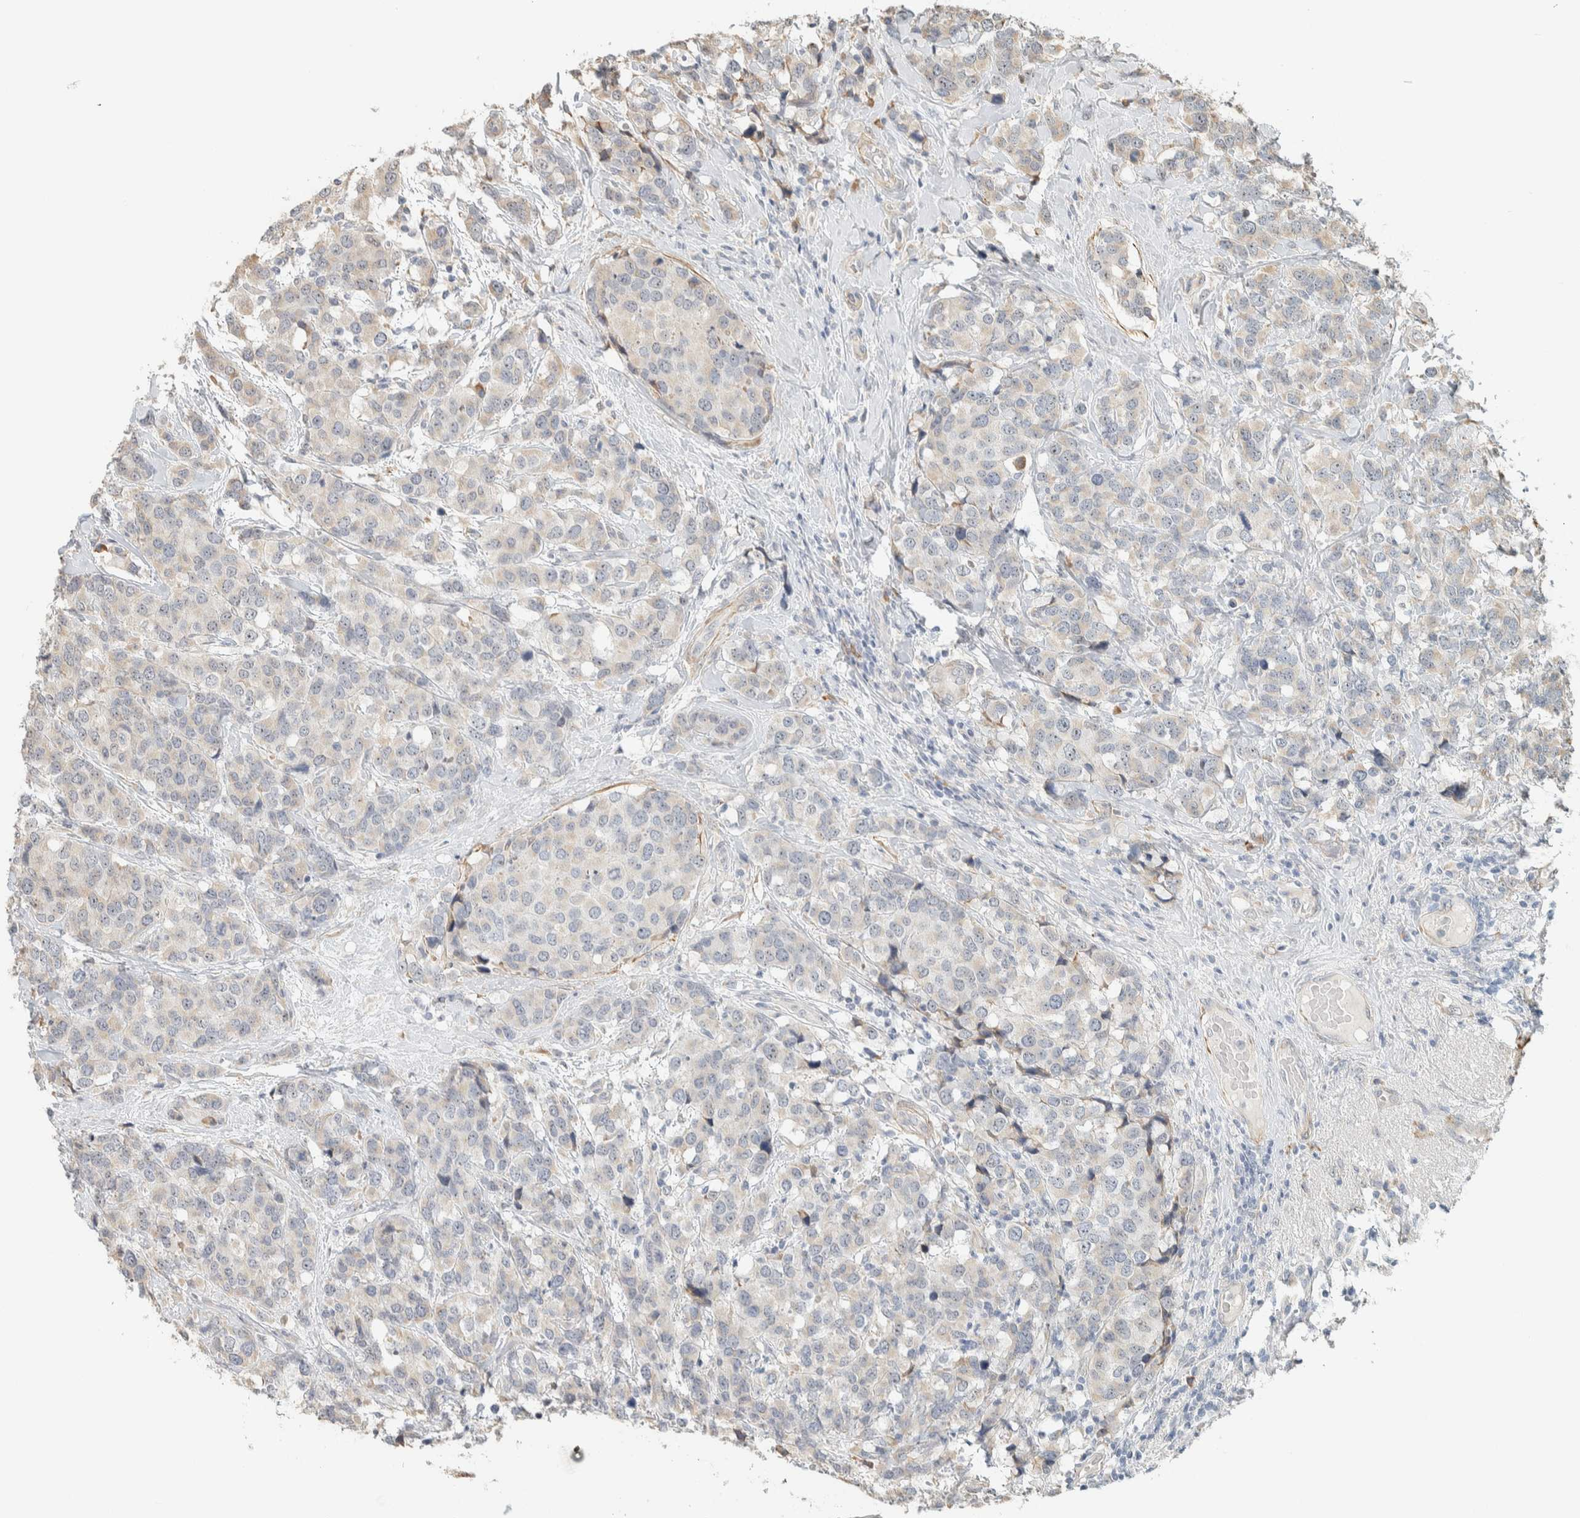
{"staining": {"intensity": "negative", "quantity": "none", "location": "none"}, "tissue": "breast cancer", "cell_type": "Tumor cells", "image_type": "cancer", "snomed": [{"axis": "morphology", "description": "Lobular carcinoma"}, {"axis": "topography", "description": "Breast"}], "caption": "This is an IHC micrograph of breast cancer (lobular carcinoma). There is no positivity in tumor cells.", "gene": "KLHL40", "patient": {"sex": "female", "age": 59}}